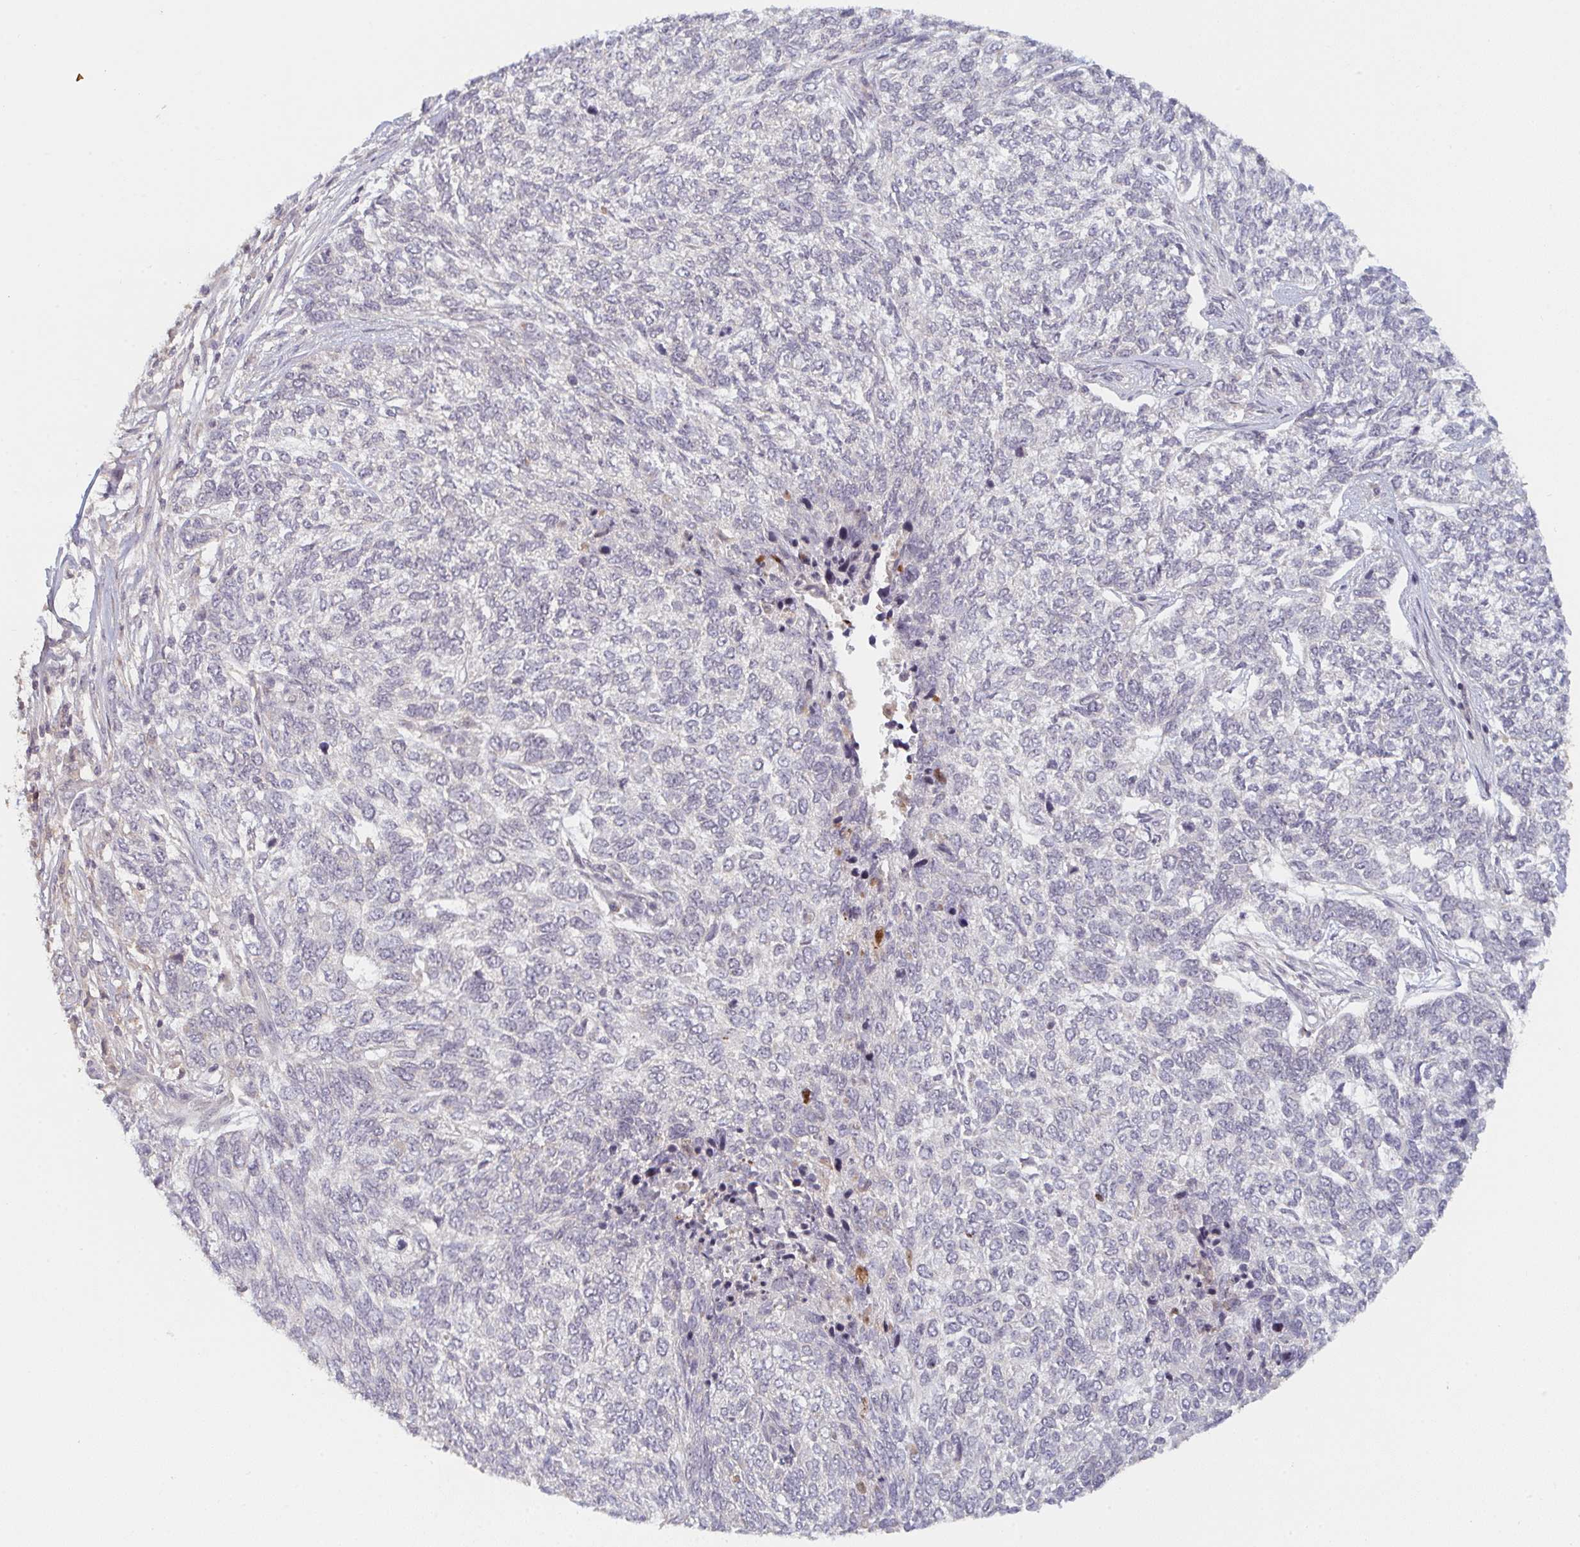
{"staining": {"intensity": "negative", "quantity": "none", "location": "none"}, "tissue": "skin cancer", "cell_type": "Tumor cells", "image_type": "cancer", "snomed": [{"axis": "morphology", "description": "Basal cell carcinoma"}, {"axis": "topography", "description": "Skin"}], "caption": "Immunohistochemical staining of human skin cancer exhibits no significant staining in tumor cells. Brightfield microscopy of immunohistochemistry stained with DAB (brown) and hematoxylin (blue), captured at high magnification.", "gene": "DCST1", "patient": {"sex": "female", "age": 65}}